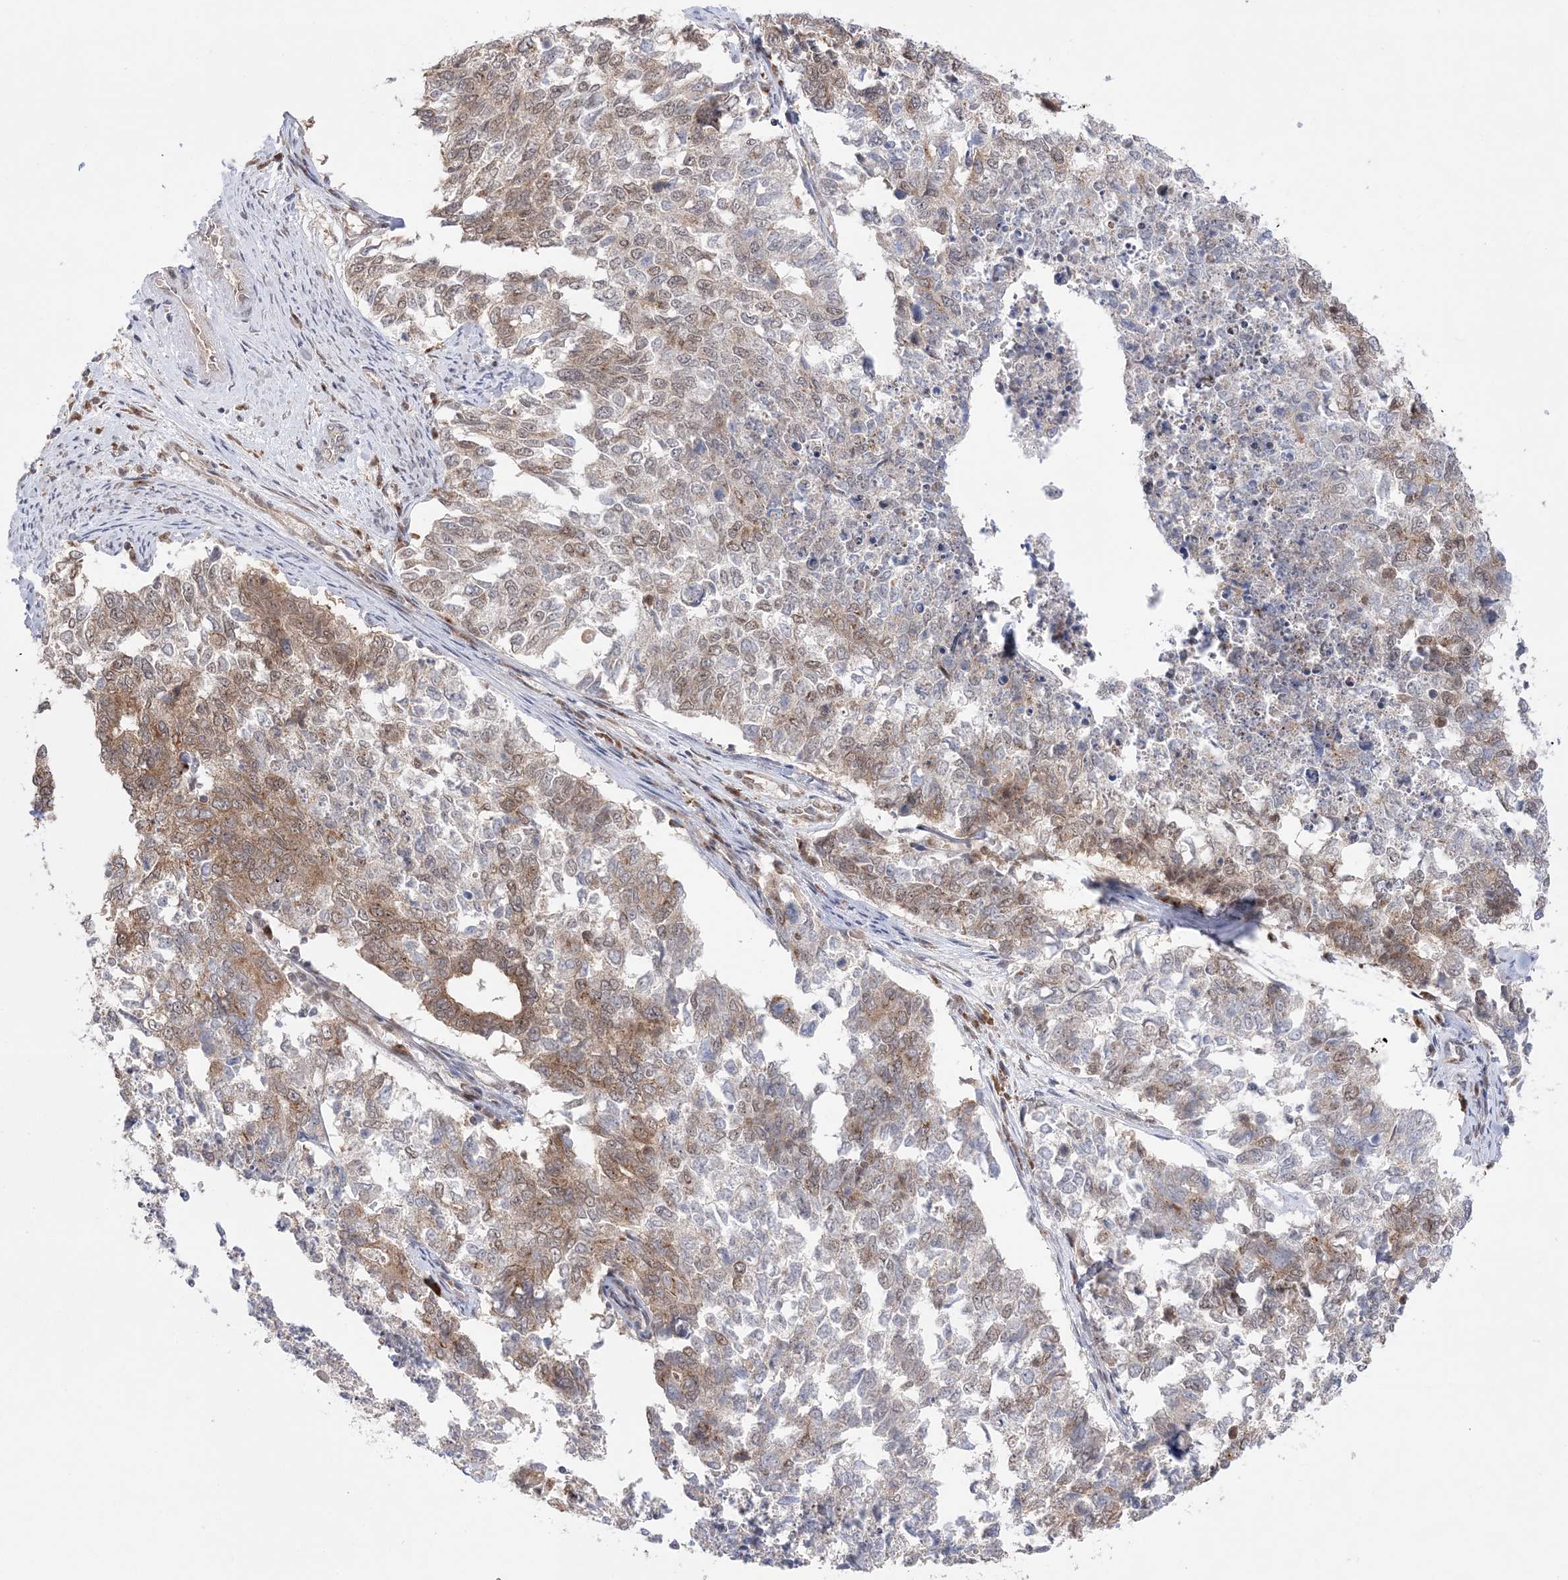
{"staining": {"intensity": "moderate", "quantity": "25%-75%", "location": "cytoplasmic/membranous"}, "tissue": "cervical cancer", "cell_type": "Tumor cells", "image_type": "cancer", "snomed": [{"axis": "morphology", "description": "Squamous cell carcinoma, NOS"}, {"axis": "topography", "description": "Cervix"}], "caption": "Human cervical cancer (squamous cell carcinoma) stained for a protein (brown) displays moderate cytoplasmic/membranous positive positivity in about 25%-75% of tumor cells.", "gene": "ANAPC15", "patient": {"sex": "female", "age": 63}}